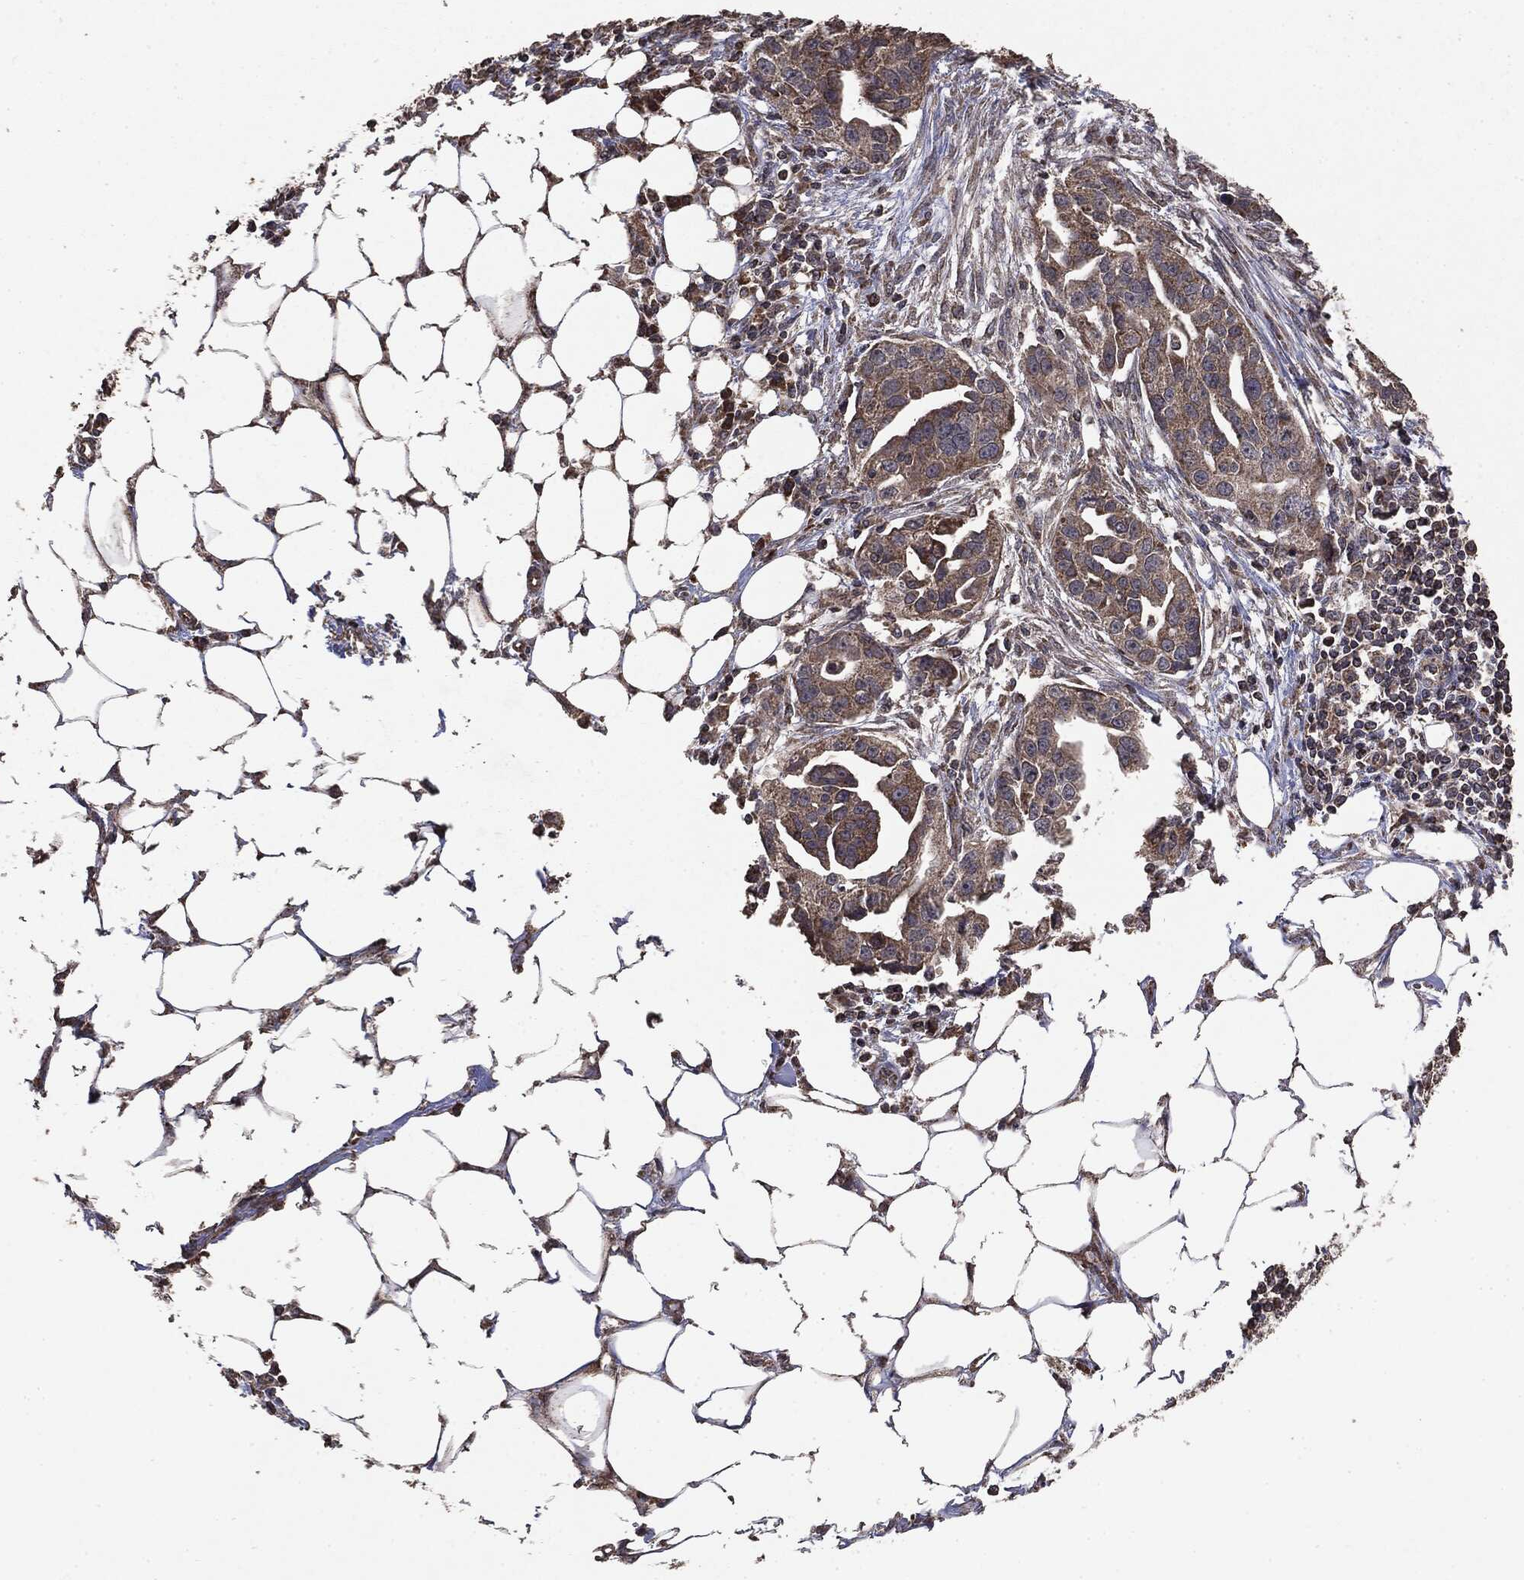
{"staining": {"intensity": "weak", "quantity": ">75%", "location": "cytoplasmic/membranous"}, "tissue": "ovarian cancer", "cell_type": "Tumor cells", "image_type": "cancer", "snomed": [{"axis": "morphology", "description": "Carcinoma, endometroid"}, {"axis": "morphology", "description": "Cystadenocarcinoma, serous, NOS"}, {"axis": "topography", "description": "Ovary"}], "caption": "Protein expression analysis of human ovarian cancer reveals weak cytoplasmic/membranous positivity in about >75% of tumor cells. The protein is shown in brown color, while the nuclei are stained blue.", "gene": "MTOR", "patient": {"sex": "female", "age": 45}}